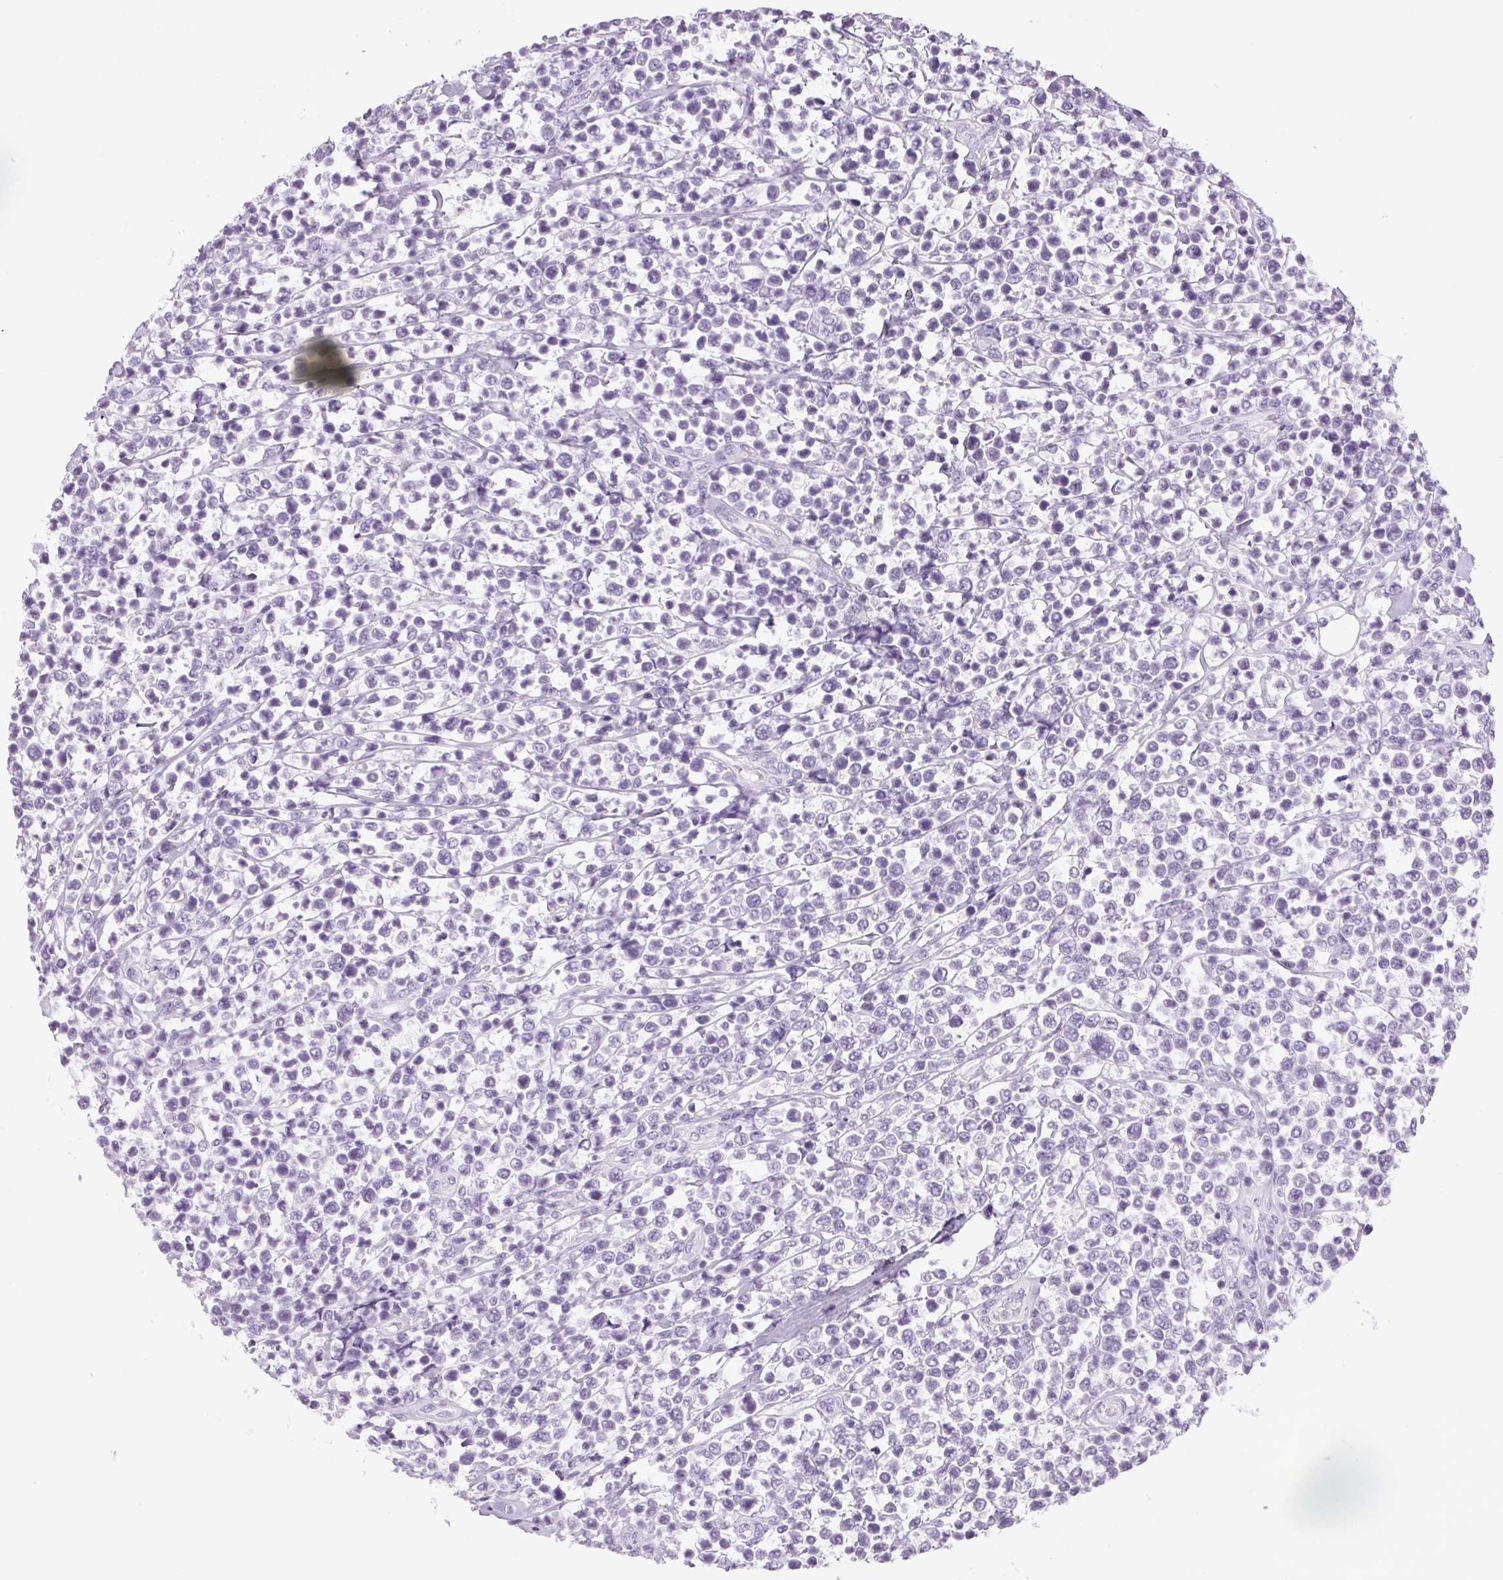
{"staining": {"intensity": "negative", "quantity": "none", "location": "none"}, "tissue": "lymphoma", "cell_type": "Tumor cells", "image_type": "cancer", "snomed": [{"axis": "morphology", "description": "Malignant lymphoma, non-Hodgkin's type, High grade"}, {"axis": "topography", "description": "Soft tissue"}], "caption": "A high-resolution histopathology image shows immunohistochemistry staining of lymphoma, which shows no significant expression in tumor cells.", "gene": "POPDC2", "patient": {"sex": "female", "age": 56}}